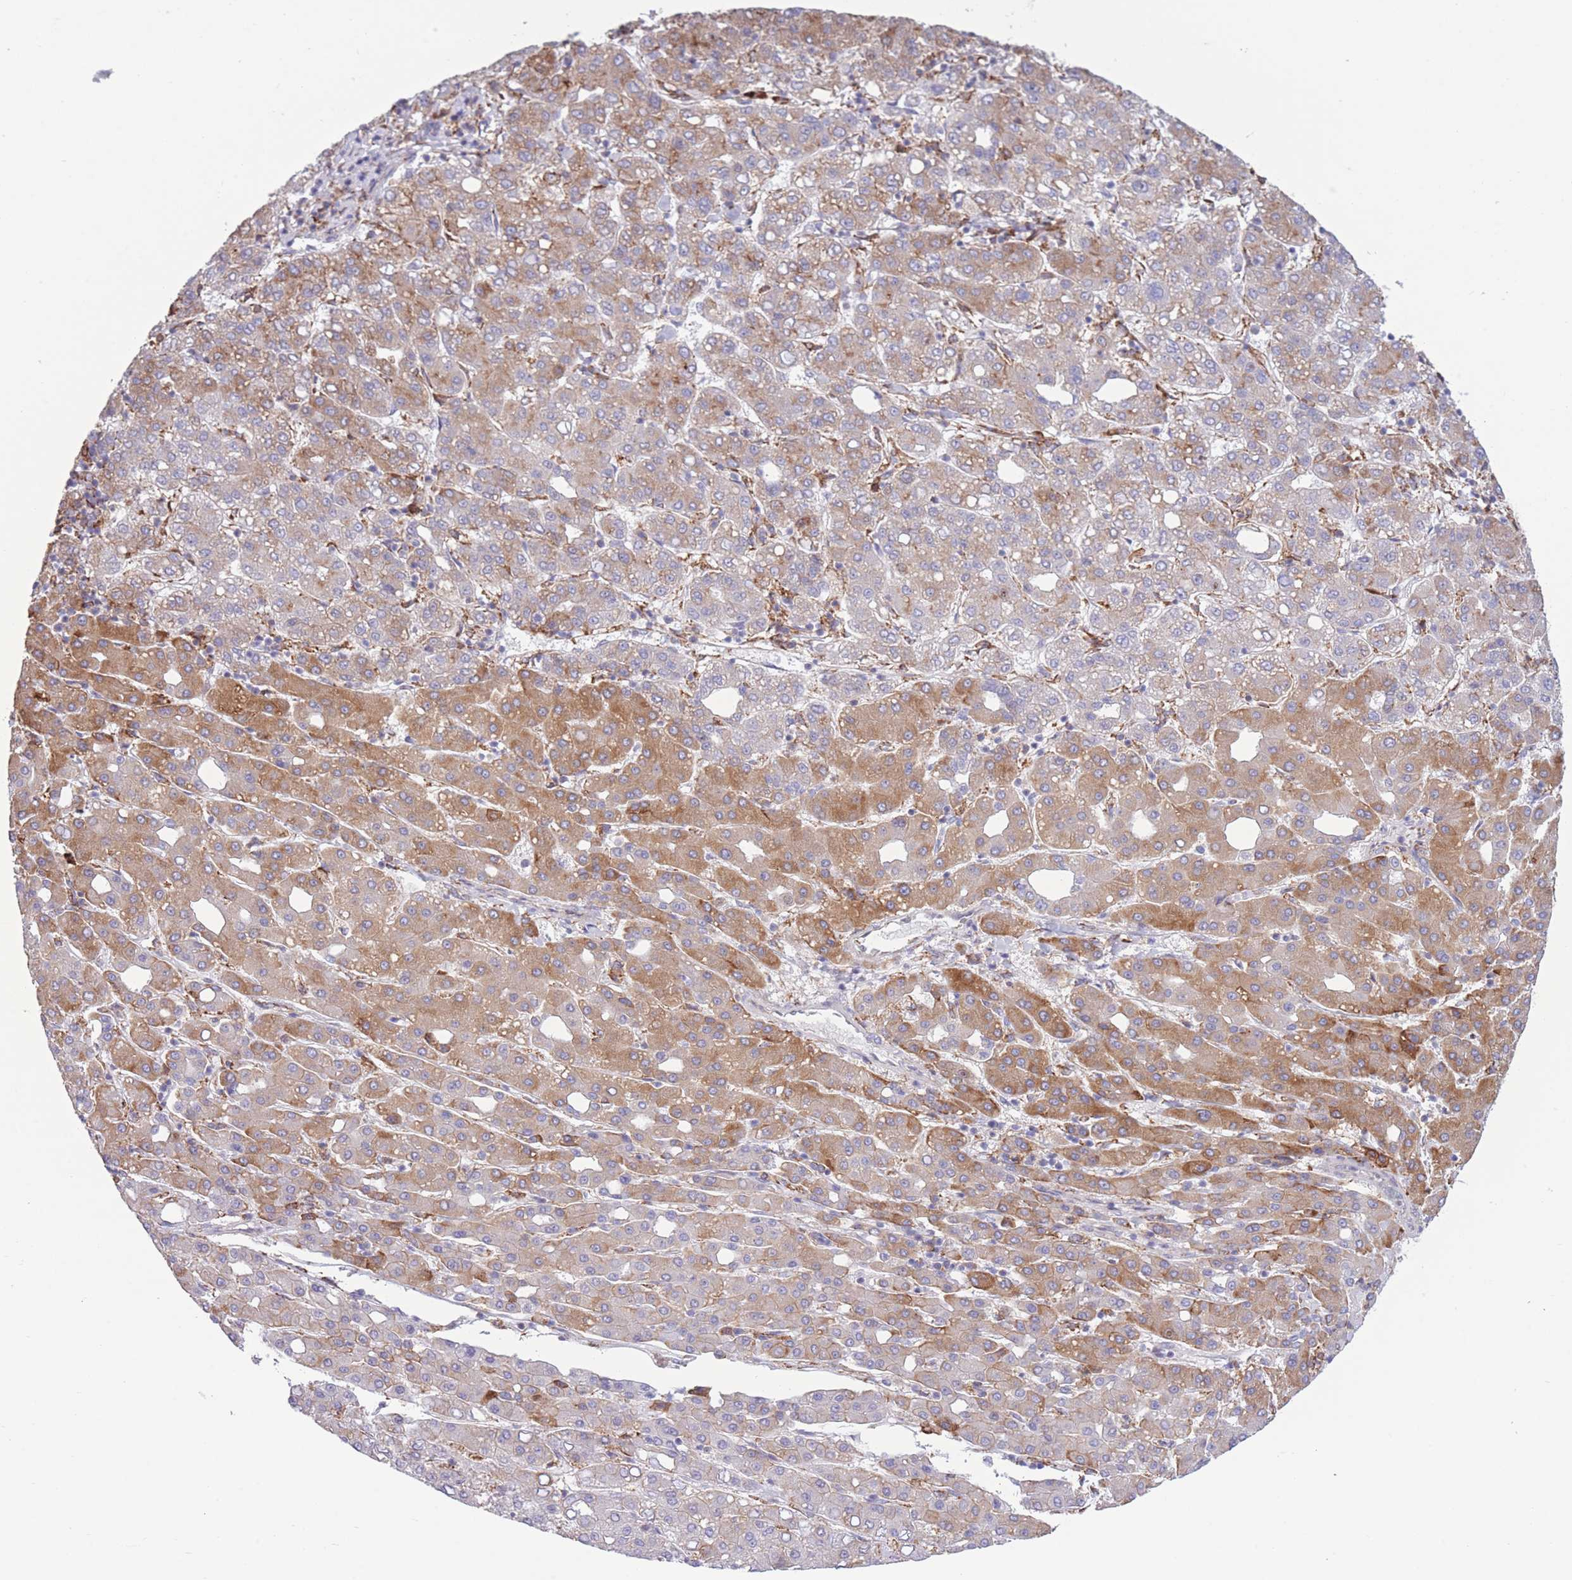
{"staining": {"intensity": "moderate", "quantity": "25%-75%", "location": "cytoplasmic/membranous"}, "tissue": "liver cancer", "cell_type": "Tumor cells", "image_type": "cancer", "snomed": [{"axis": "morphology", "description": "Carcinoma, Hepatocellular, NOS"}, {"axis": "topography", "description": "Liver"}], "caption": "IHC of human liver hepatocellular carcinoma reveals medium levels of moderate cytoplasmic/membranous expression in about 25%-75% of tumor cells. (IHC, brightfield microscopy, high magnification).", "gene": "MYDGF", "patient": {"sex": "male", "age": 65}}